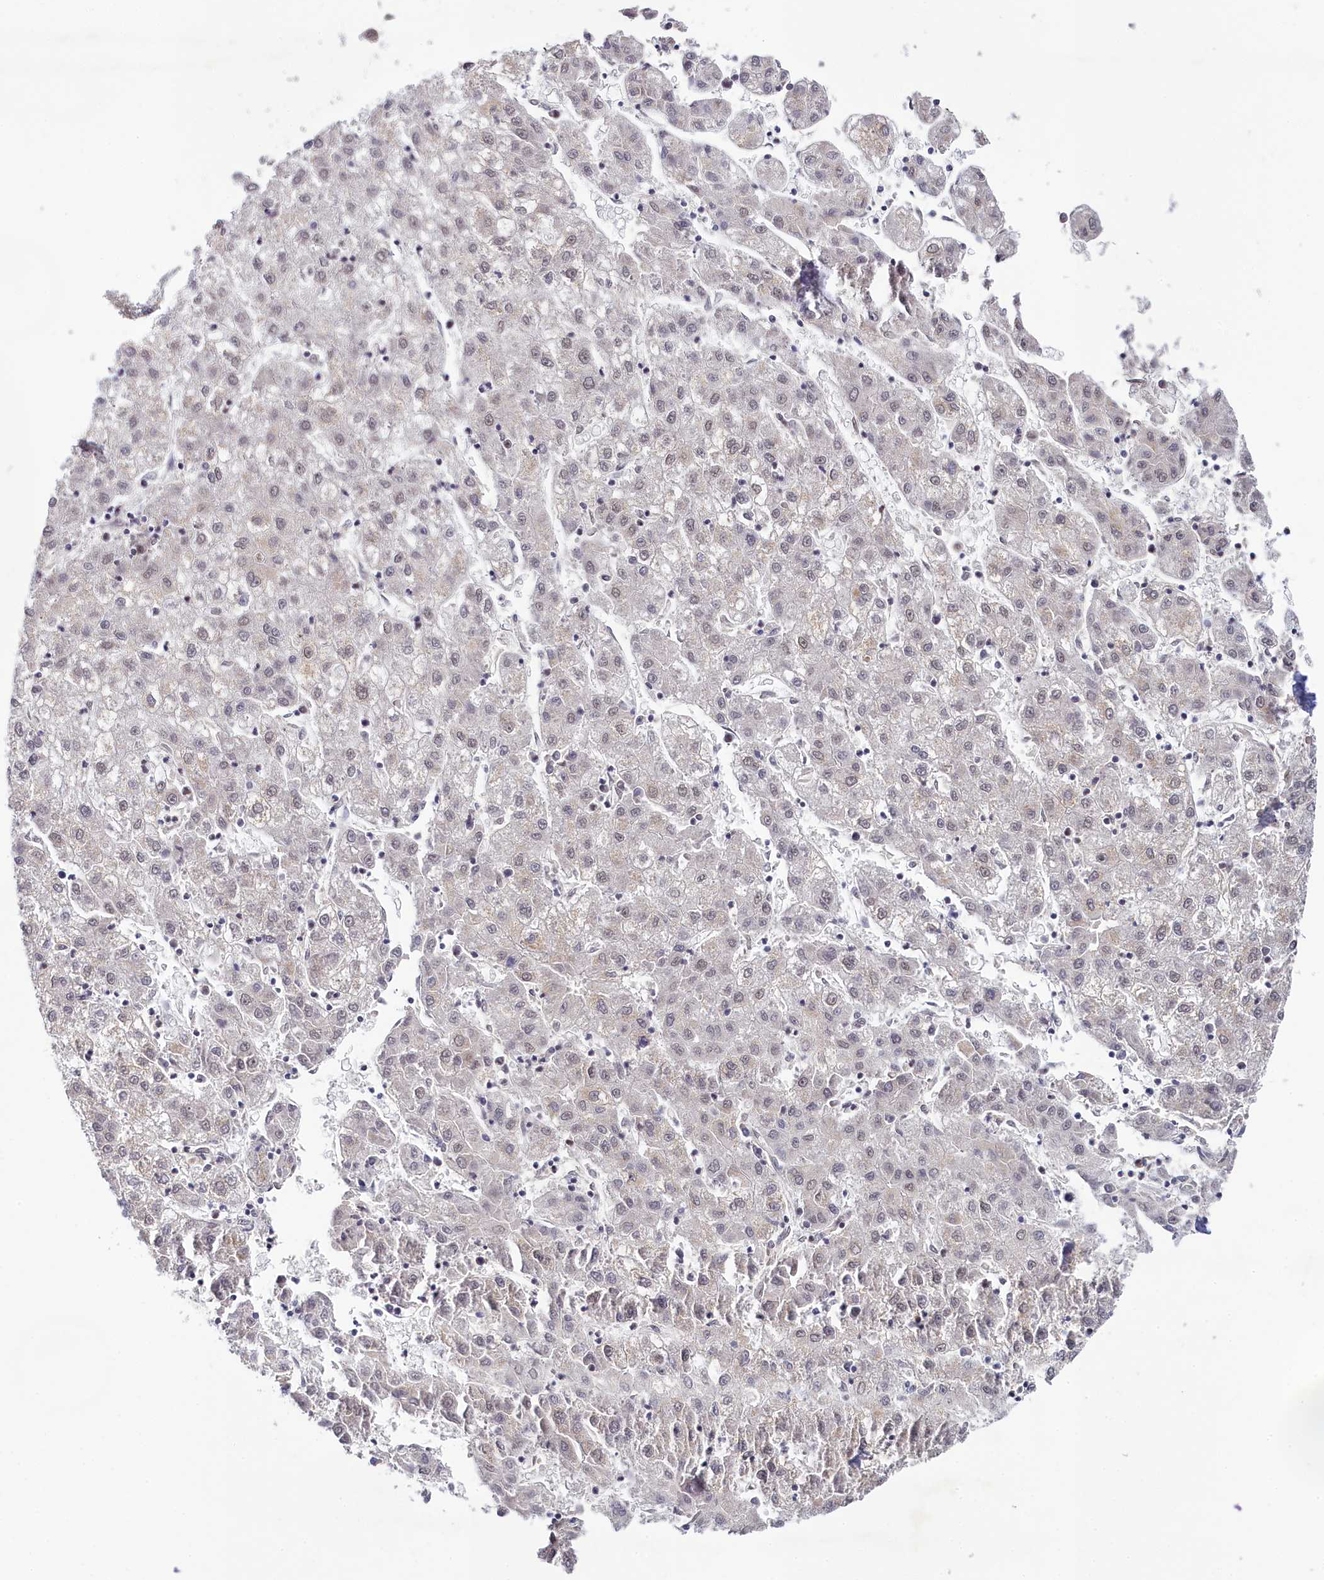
{"staining": {"intensity": "negative", "quantity": "none", "location": "none"}, "tissue": "liver cancer", "cell_type": "Tumor cells", "image_type": "cancer", "snomed": [{"axis": "morphology", "description": "Carcinoma, Hepatocellular, NOS"}, {"axis": "topography", "description": "Liver"}], "caption": "IHC of liver cancer shows no staining in tumor cells. (Stains: DAB (3,3'-diaminobenzidine) IHC with hematoxylin counter stain, Microscopy: brightfield microscopy at high magnification).", "gene": "PPHLN1", "patient": {"sex": "male", "age": 72}}